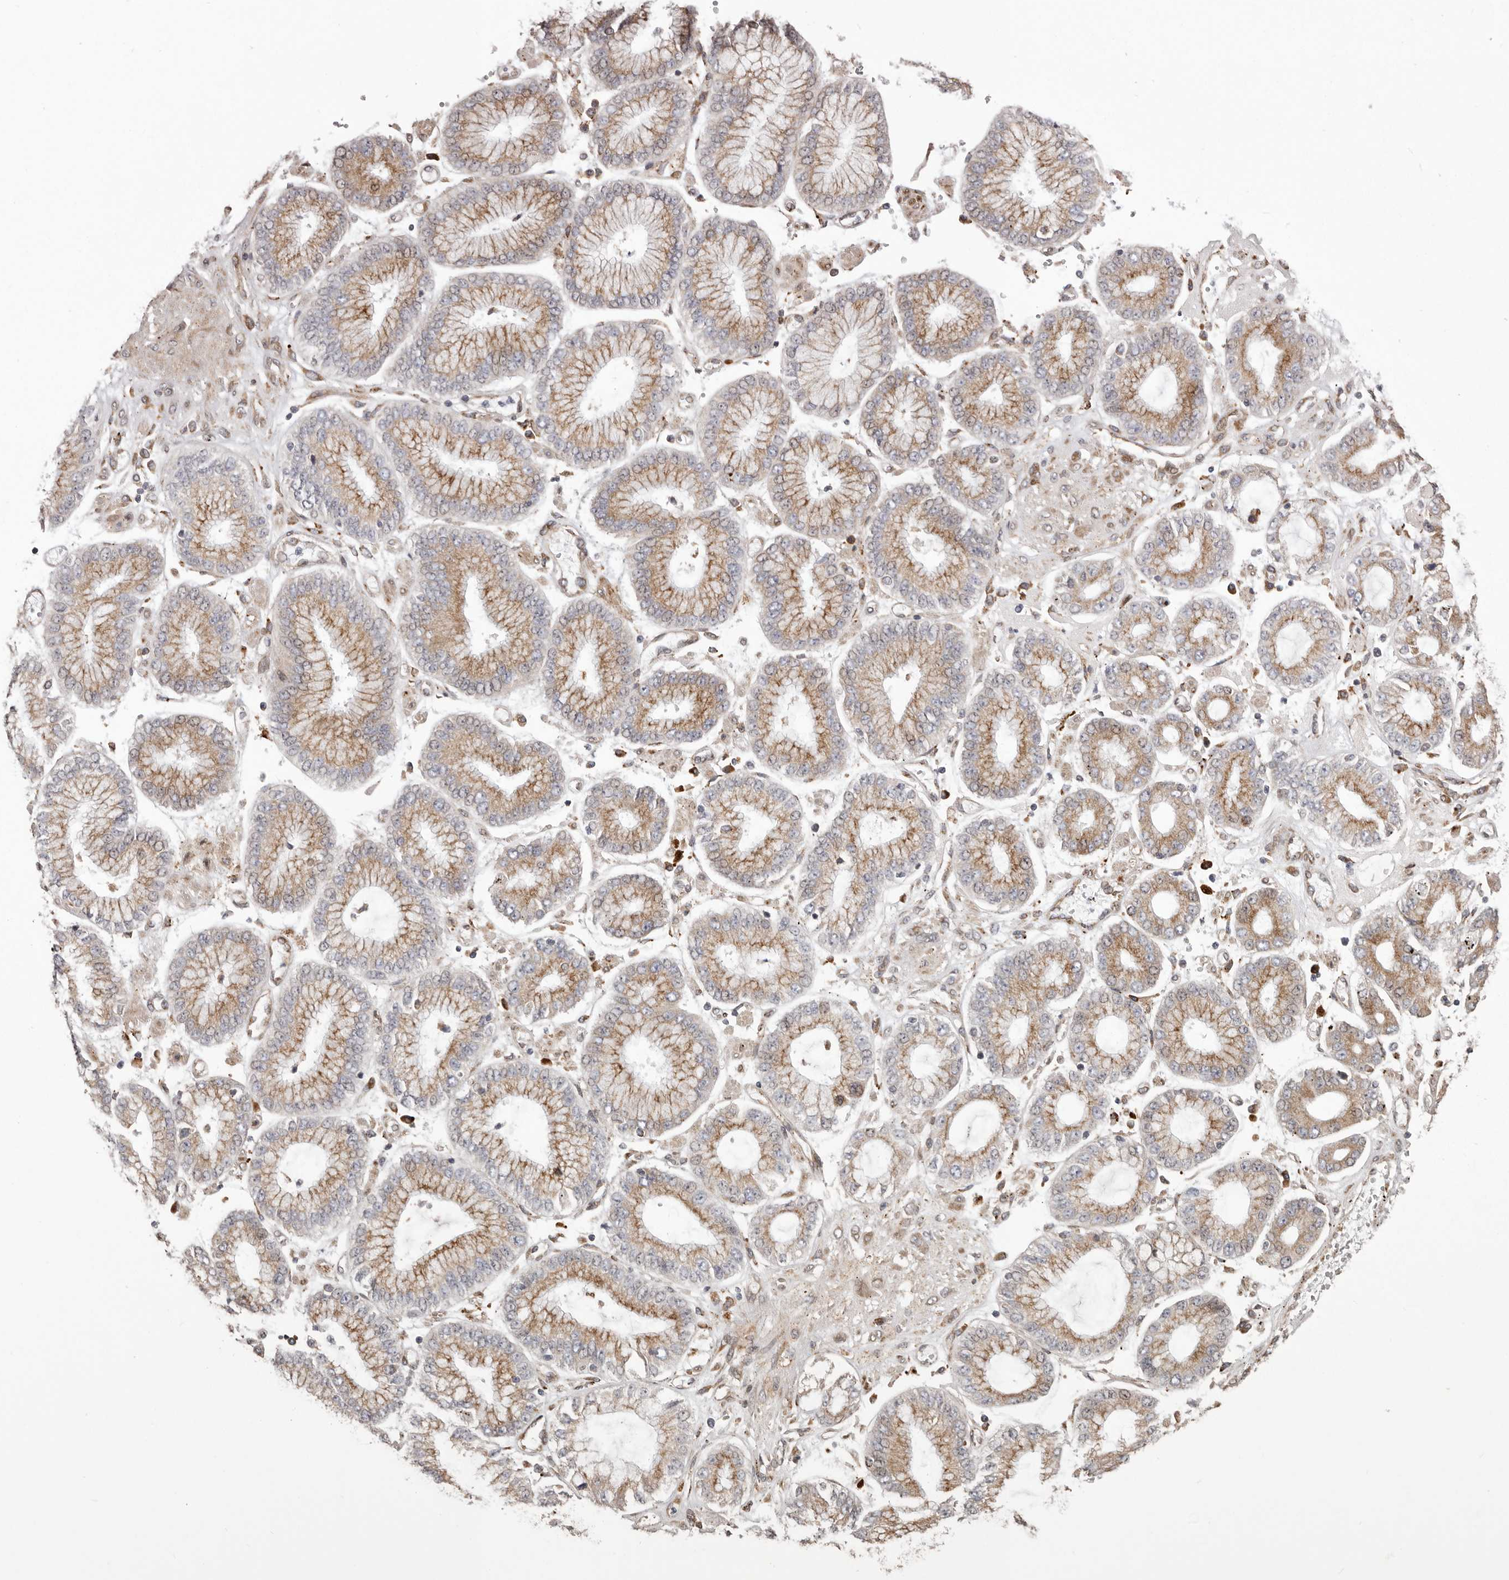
{"staining": {"intensity": "moderate", "quantity": "25%-75%", "location": "cytoplasmic/membranous"}, "tissue": "stomach cancer", "cell_type": "Tumor cells", "image_type": "cancer", "snomed": [{"axis": "morphology", "description": "Adenocarcinoma, NOS"}, {"axis": "topography", "description": "Stomach"}], "caption": "An image of stomach cancer (adenocarcinoma) stained for a protein demonstrates moderate cytoplasmic/membranous brown staining in tumor cells.", "gene": "NUP43", "patient": {"sex": "male", "age": 76}}